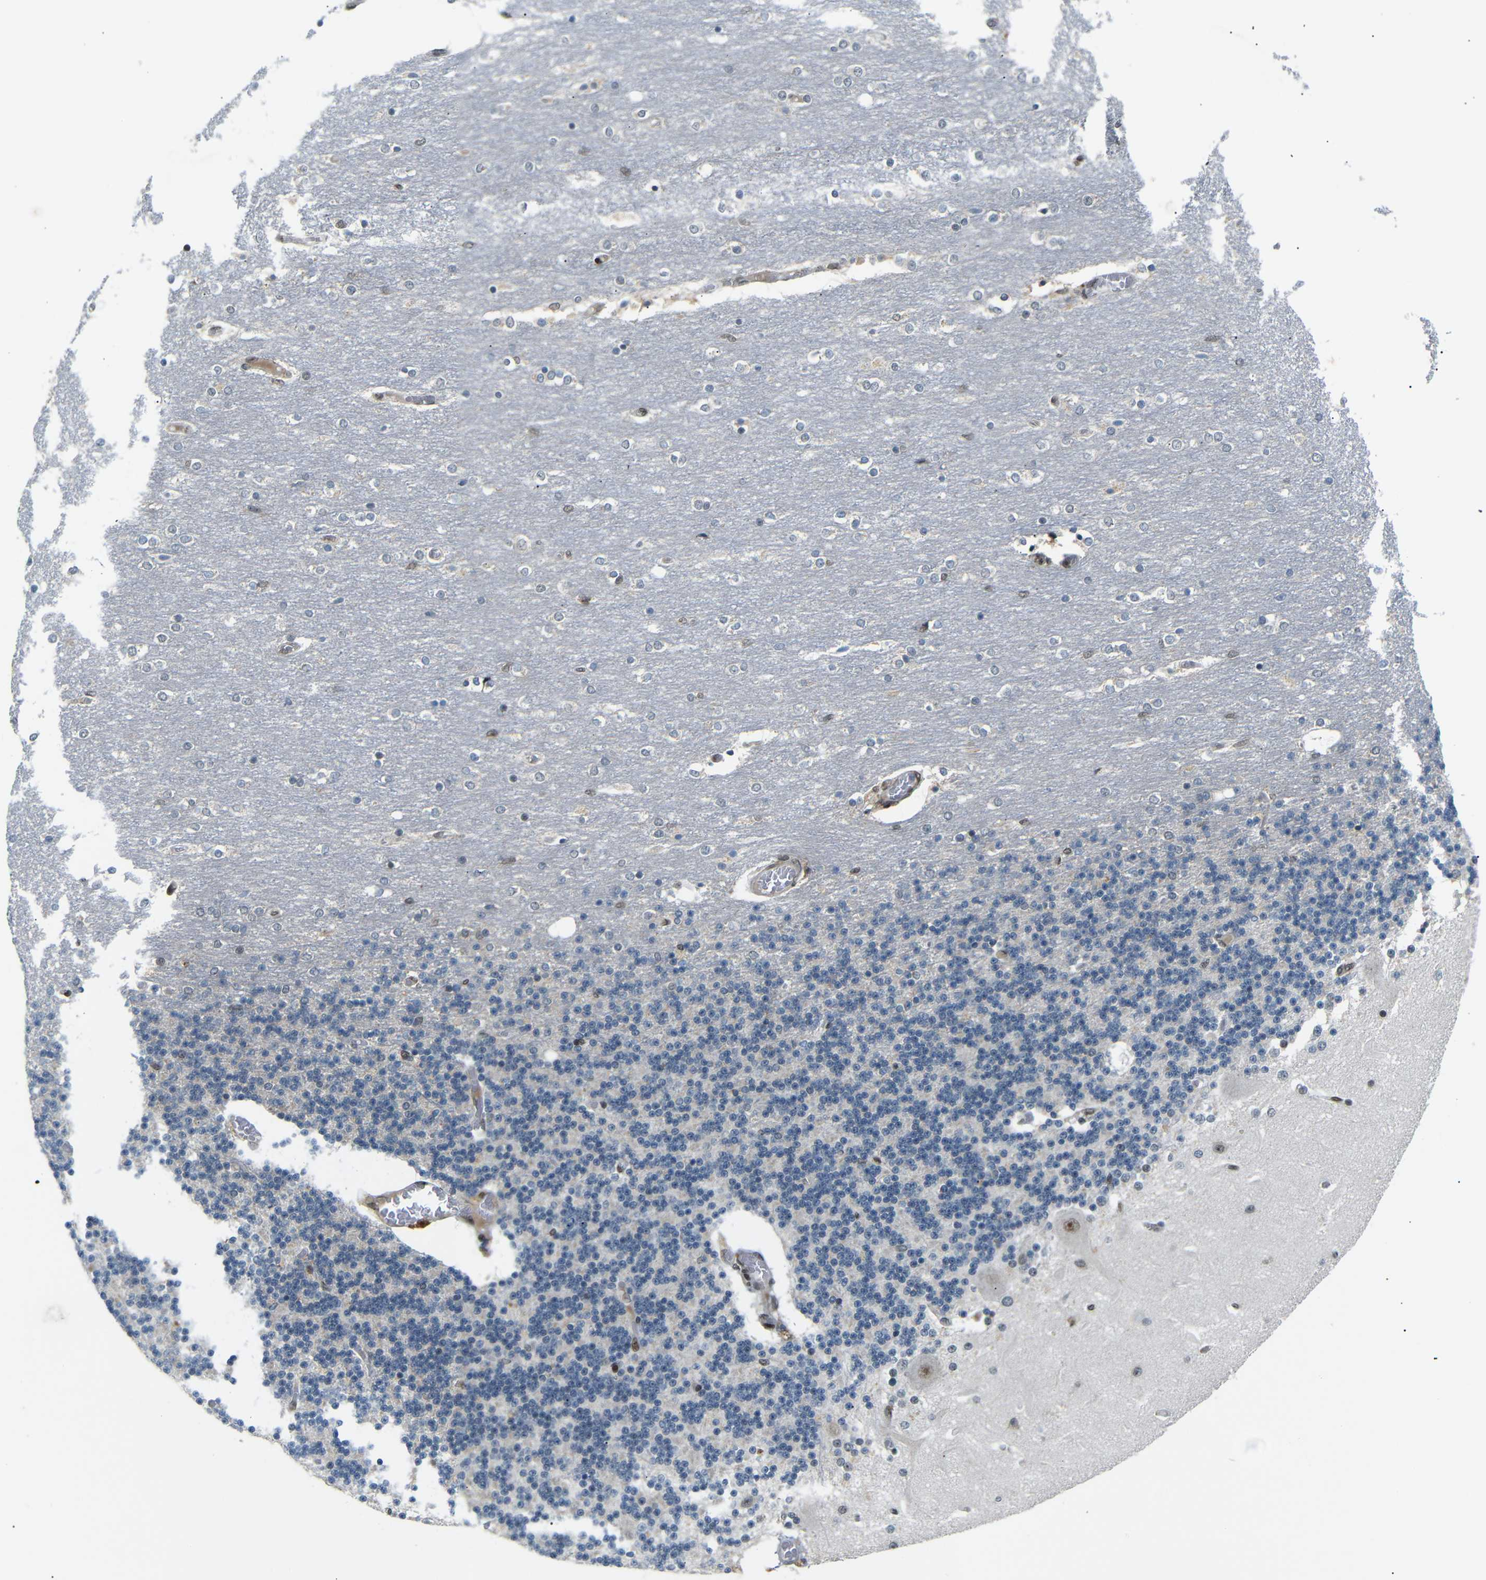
{"staining": {"intensity": "negative", "quantity": "none", "location": "none"}, "tissue": "cerebellum", "cell_type": "Cells in granular layer", "image_type": "normal", "snomed": [{"axis": "morphology", "description": "Normal tissue, NOS"}, {"axis": "topography", "description": "Cerebellum"}], "caption": "Cells in granular layer show no significant staining in benign cerebellum. (DAB immunohistochemistry (IHC) visualized using brightfield microscopy, high magnification).", "gene": "SPCS2", "patient": {"sex": "female", "age": 54}}